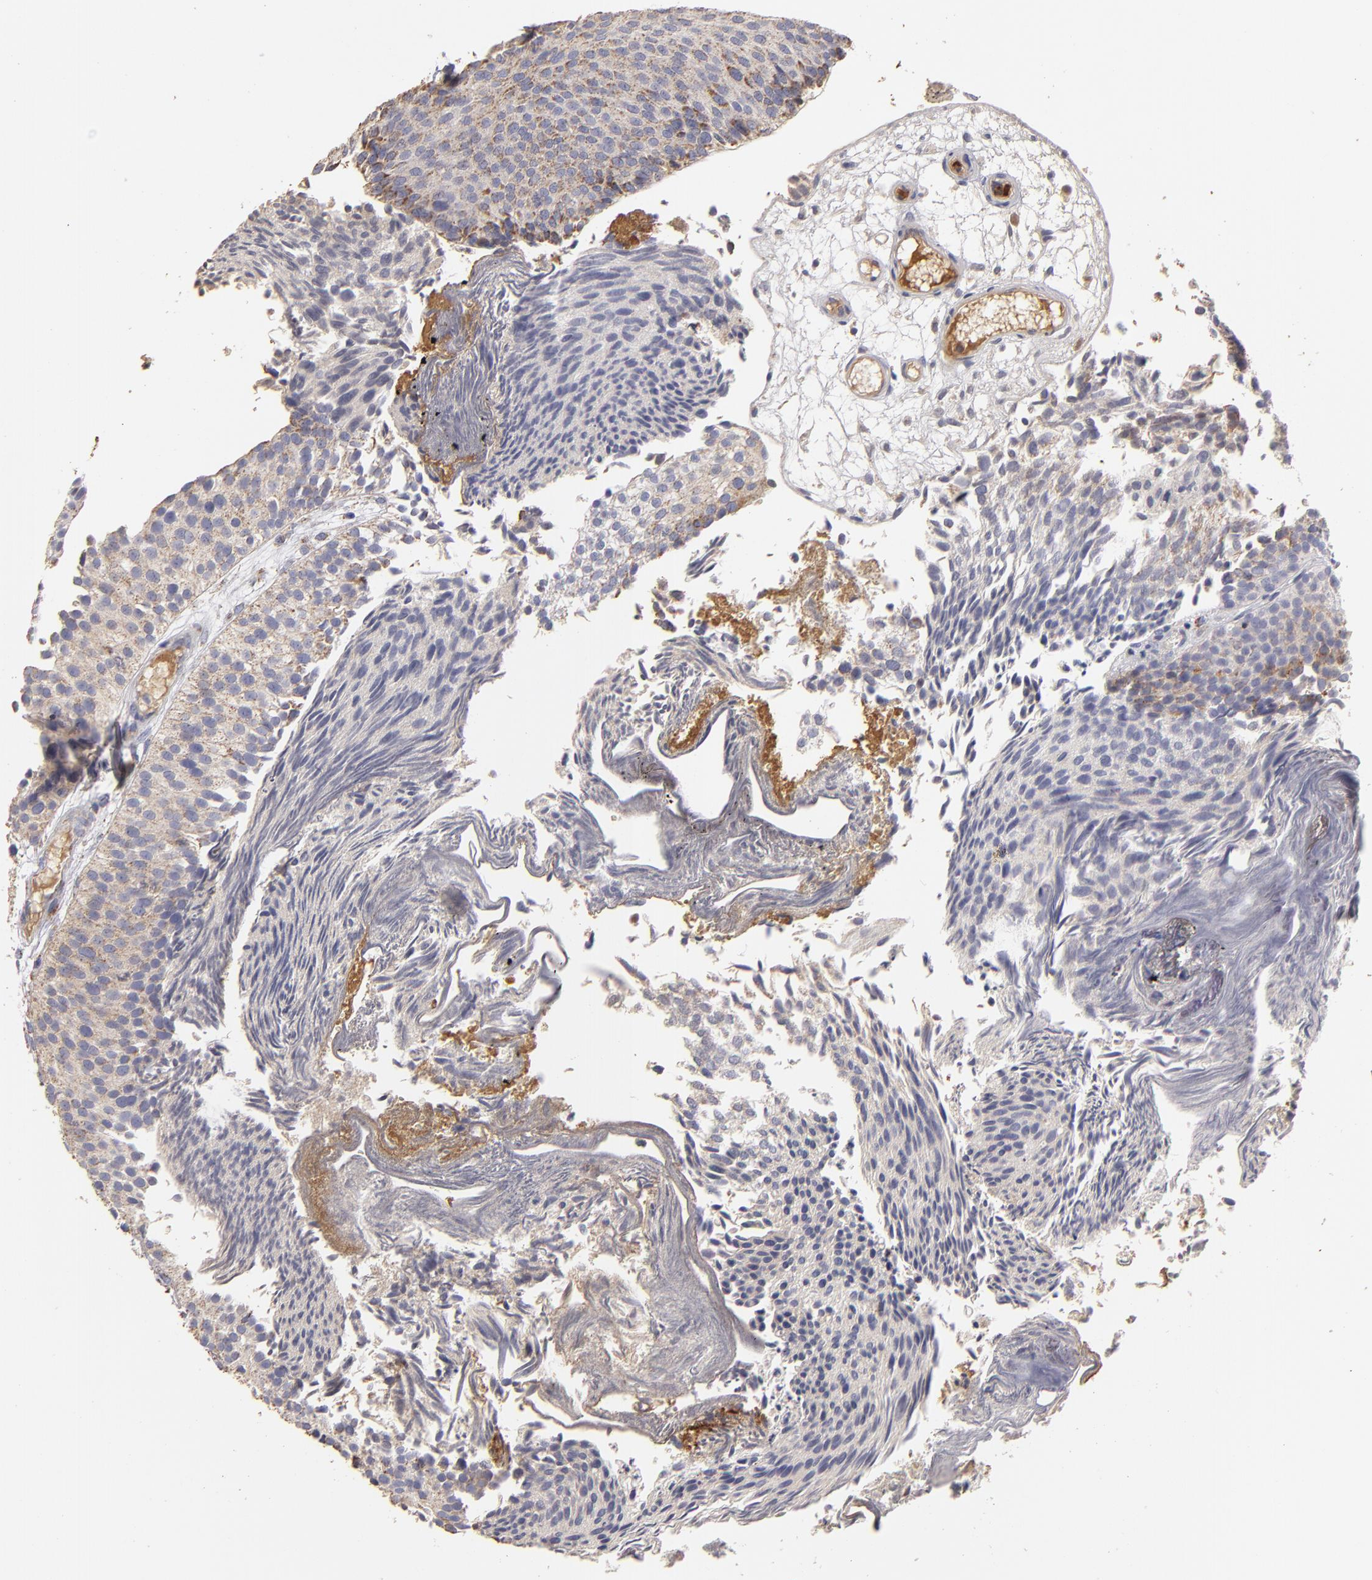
{"staining": {"intensity": "moderate", "quantity": "25%-75%", "location": "cytoplasmic/membranous"}, "tissue": "urothelial cancer", "cell_type": "Tumor cells", "image_type": "cancer", "snomed": [{"axis": "morphology", "description": "Urothelial carcinoma, Low grade"}, {"axis": "topography", "description": "Urinary bladder"}], "caption": "Immunohistochemical staining of urothelial carcinoma (low-grade) displays medium levels of moderate cytoplasmic/membranous protein staining in about 25%-75% of tumor cells.", "gene": "CFB", "patient": {"sex": "male", "age": 84}}